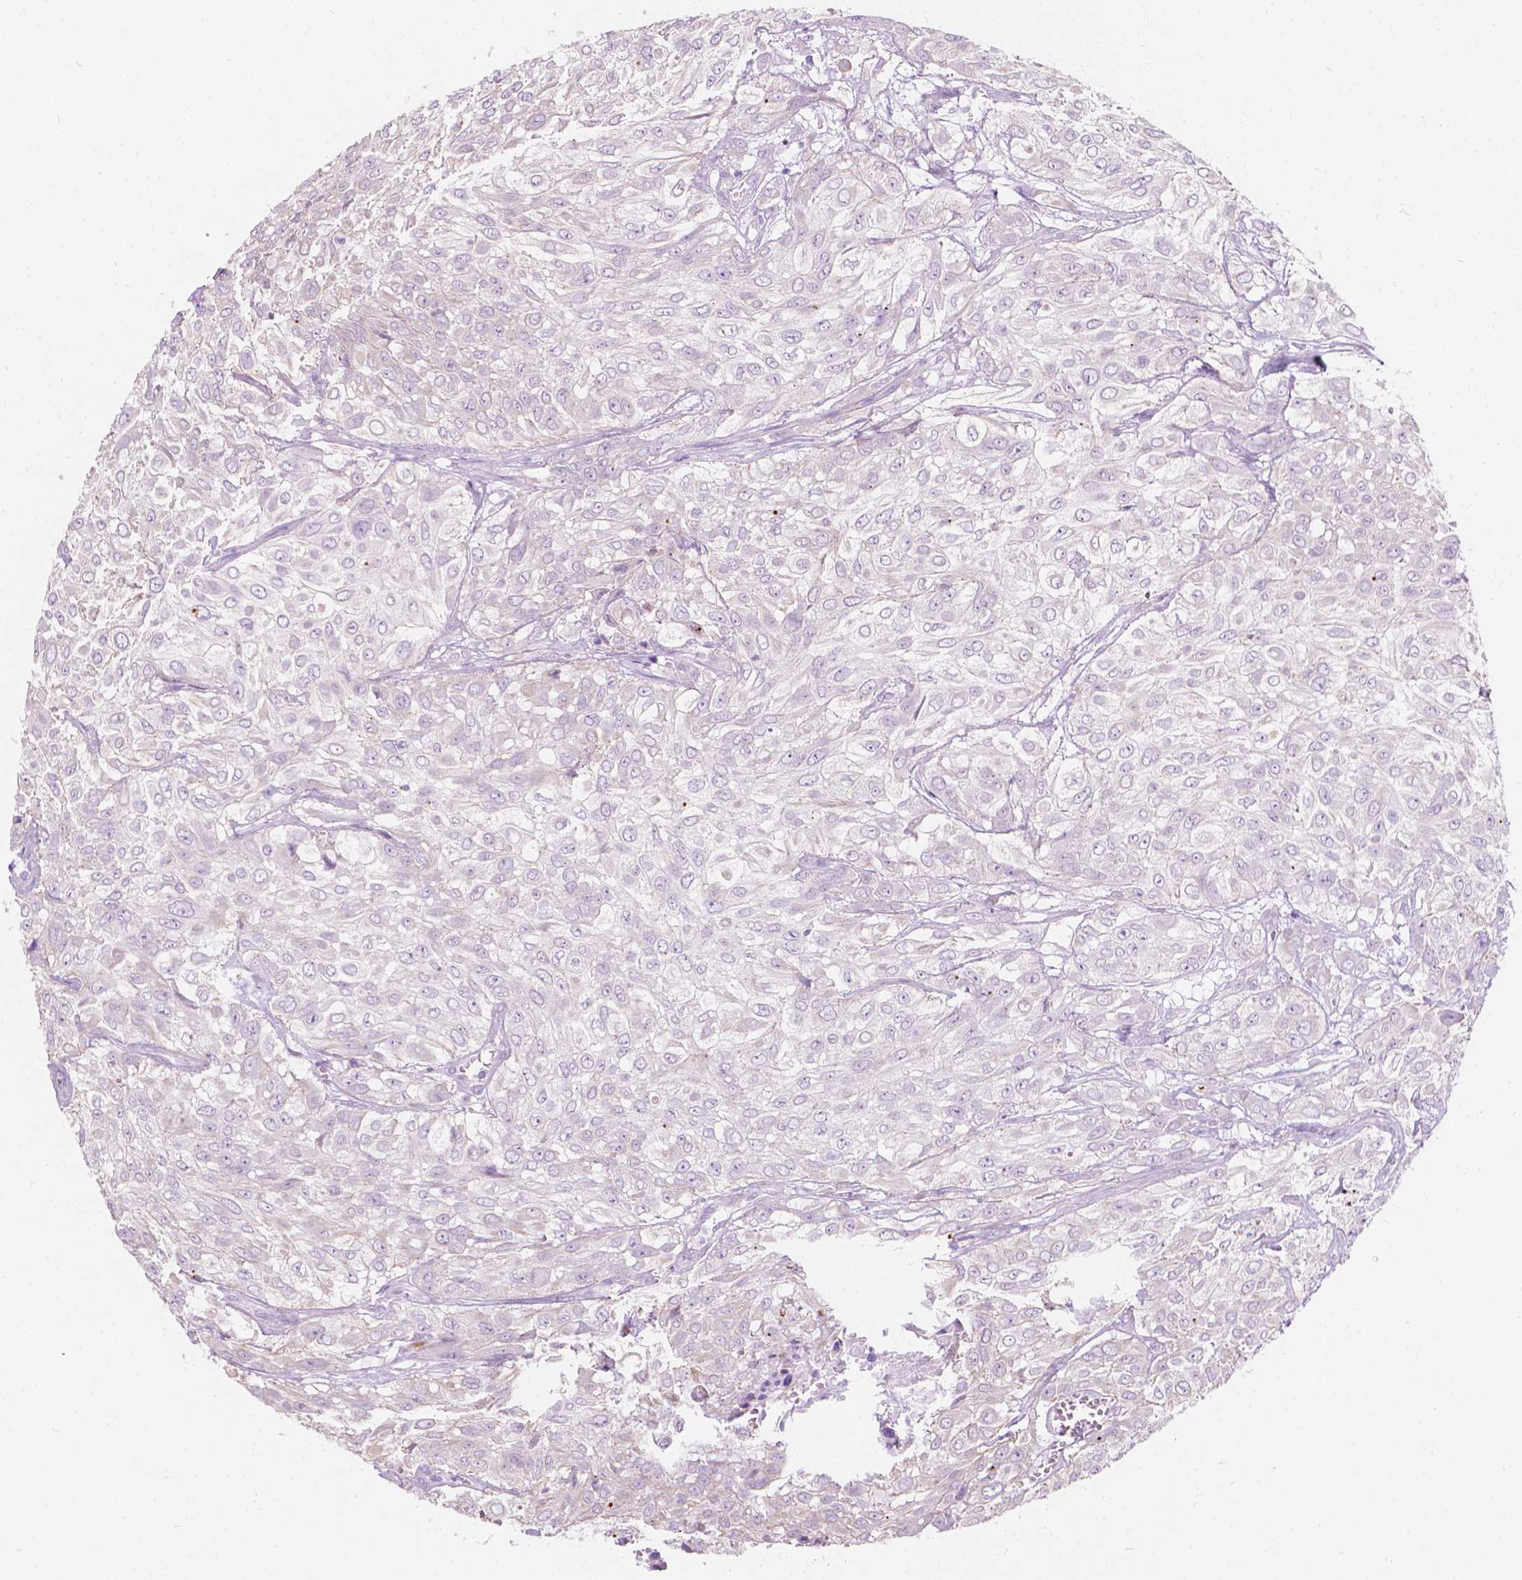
{"staining": {"intensity": "negative", "quantity": "none", "location": "none"}, "tissue": "urothelial cancer", "cell_type": "Tumor cells", "image_type": "cancer", "snomed": [{"axis": "morphology", "description": "Urothelial carcinoma, High grade"}, {"axis": "topography", "description": "Urinary bladder"}], "caption": "Histopathology image shows no significant protein staining in tumor cells of urothelial carcinoma (high-grade).", "gene": "NOS1AP", "patient": {"sex": "male", "age": 57}}